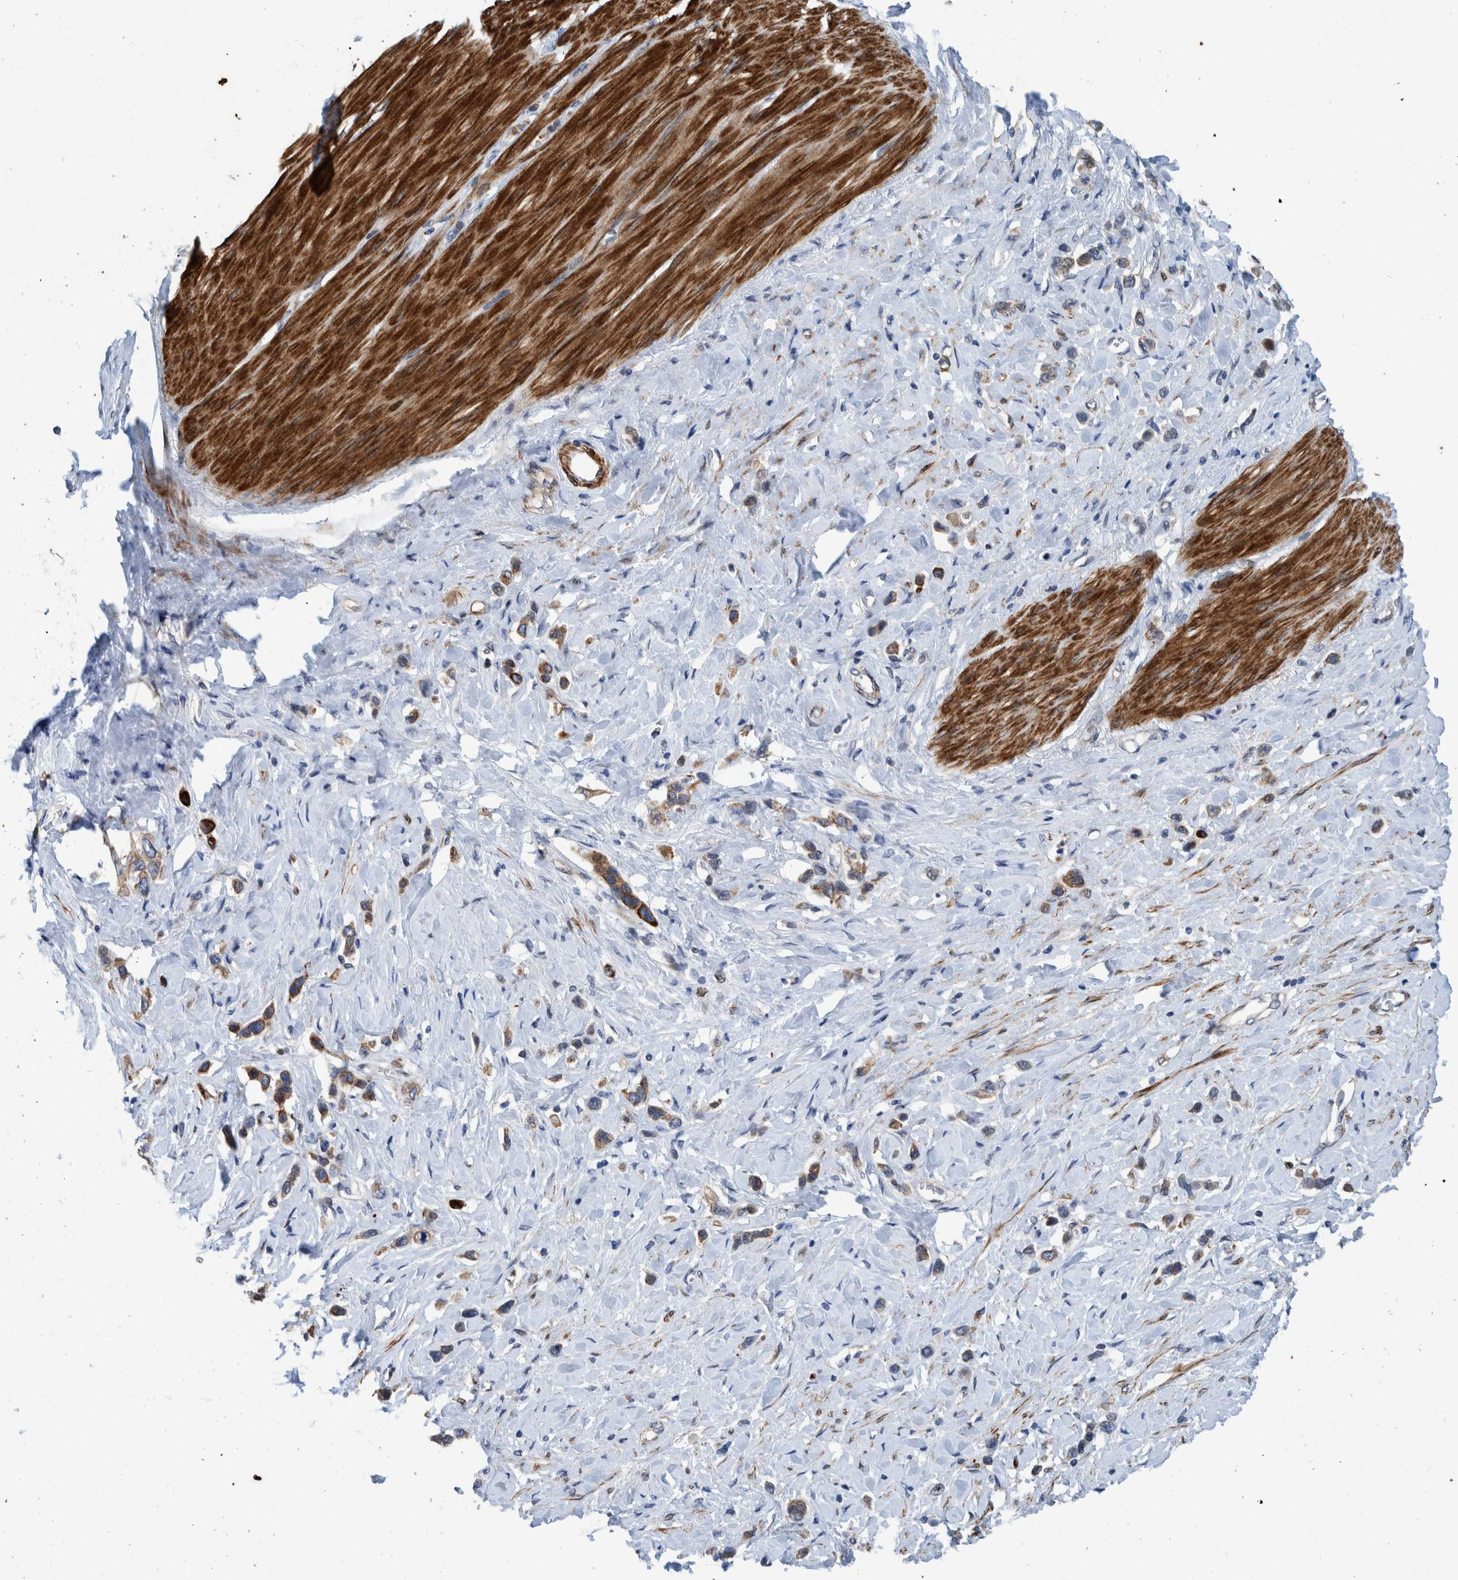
{"staining": {"intensity": "weak", "quantity": ">75%", "location": "cytoplasmic/membranous"}, "tissue": "stomach cancer", "cell_type": "Tumor cells", "image_type": "cancer", "snomed": [{"axis": "morphology", "description": "Adenocarcinoma, NOS"}, {"axis": "topography", "description": "Stomach"}], "caption": "Weak cytoplasmic/membranous positivity is appreciated in about >75% of tumor cells in adenocarcinoma (stomach). (brown staining indicates protein expression, while blue staining denotes nuclei).", "gene": "MKS1", "patient": {"sex": "female", "age": 65}}